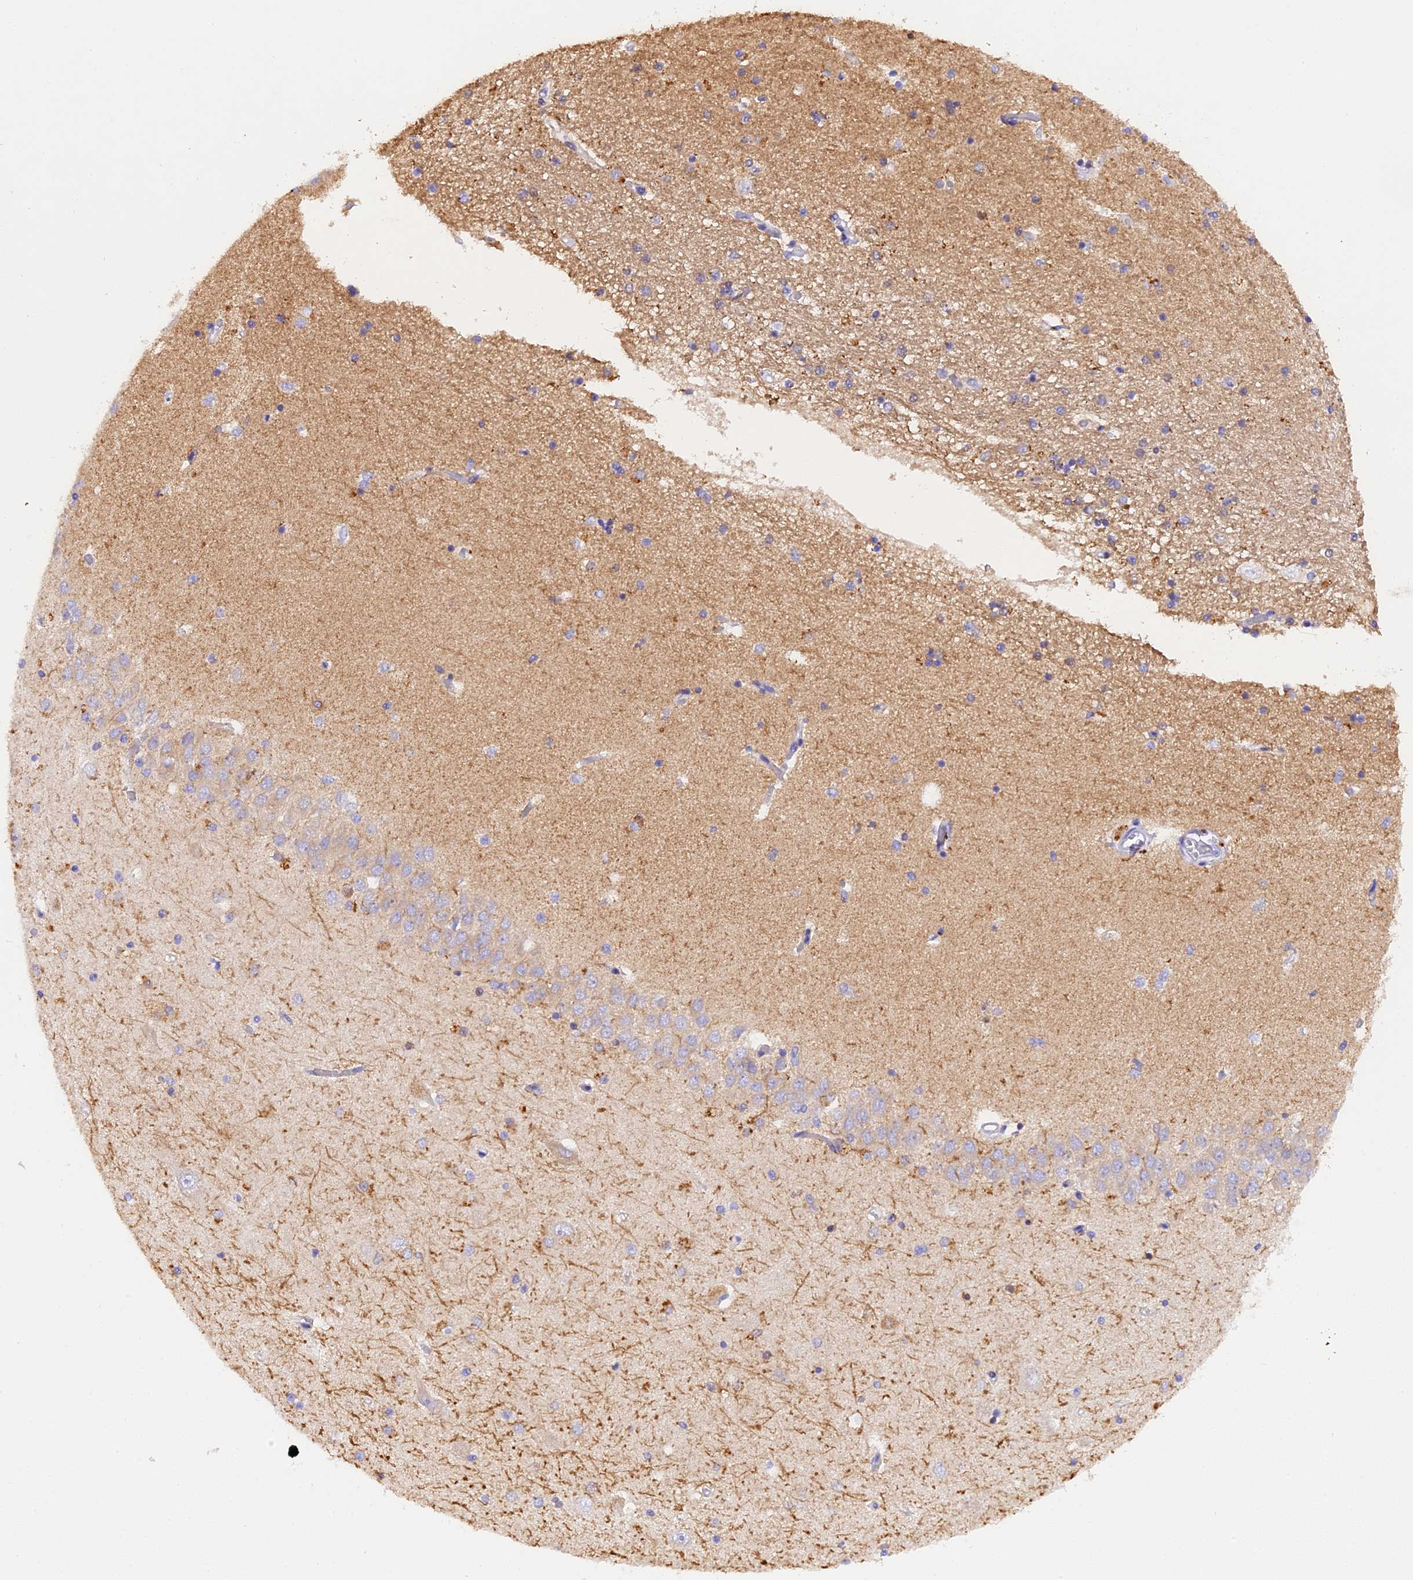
{"staining": {"intensity": "negative", "quantity": "none", "location": "none"}, "tissue": "hippocampus", "cell_type": "Glial cells", "image_type": "normal", "snomed": [{"axis": "morphology", "description": "Normal tissue, NOS"}, {"axis": "topography", "description": "Hippocampus"}], "caption": "Protein analysis of normal hippocampus reveals no significant expression in glial cells. Nuclei are stained in blue.", "gene": "FAM193A", "patient": {"sex": "male", "age": 45}}